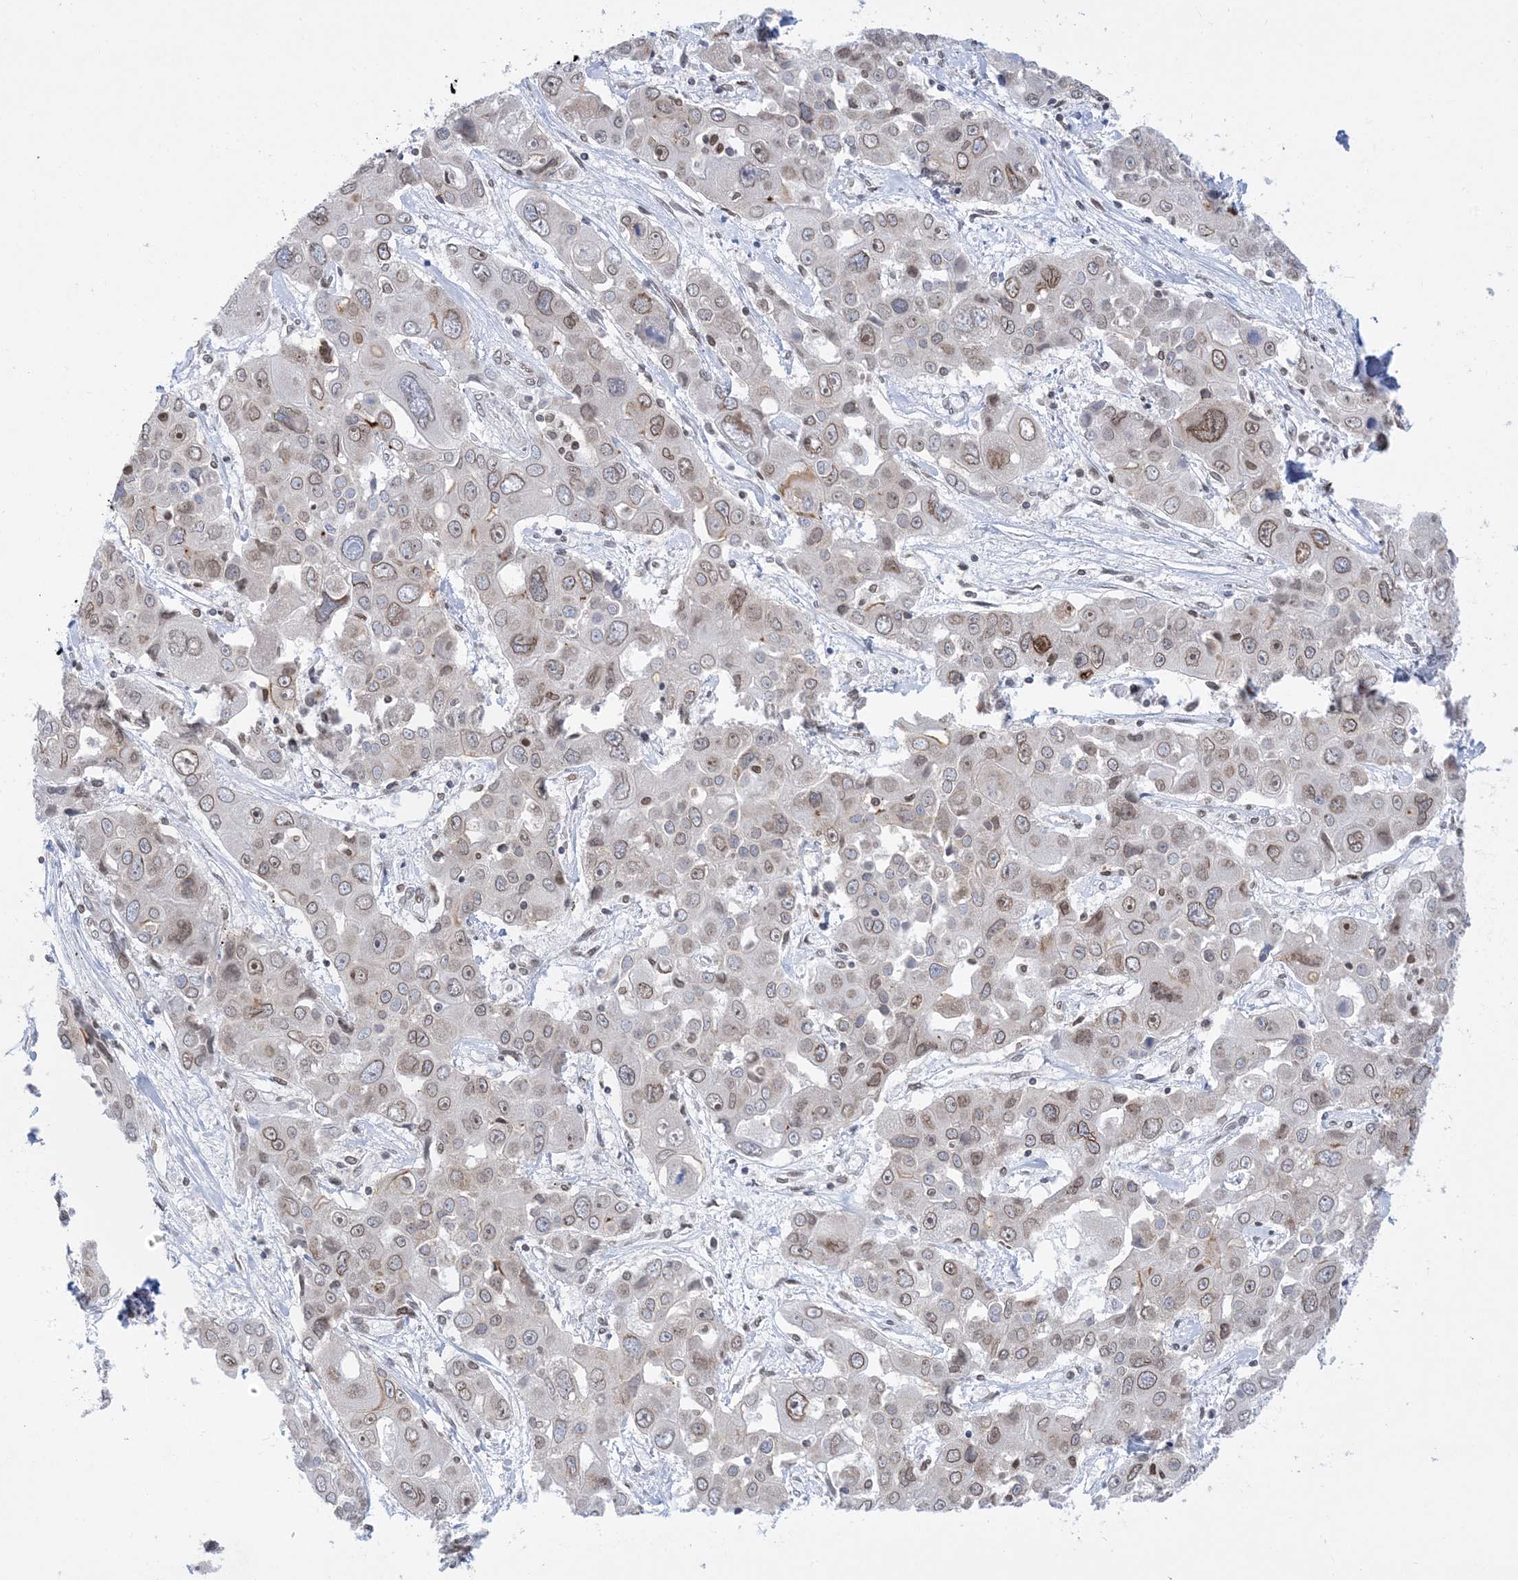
{"staining": {"intensity": "weak", "quantity": ">75%", "location": "cytoplasmic/membranous,nuclear"}, "tissue": "liver cancer", "cell_type": "Tumor cells", "image_type": "cancer", "snomed": [{"axis": "morphology", "description": "Cholangiocarcinoma"}, {"axis": "topography", "description": "Liver"}], "caption": "This histopathology image demonstrates cholangiocarcinoma (liver) stained with IHC to label a protein in brown. The cytoplasmic/membranous and nuclear of tumor cells show weak positivity for the protein. Nuclei are counter-stained blue.", "gene": "PCYT1A", "patient": {"sex": "male", "age": 67}}